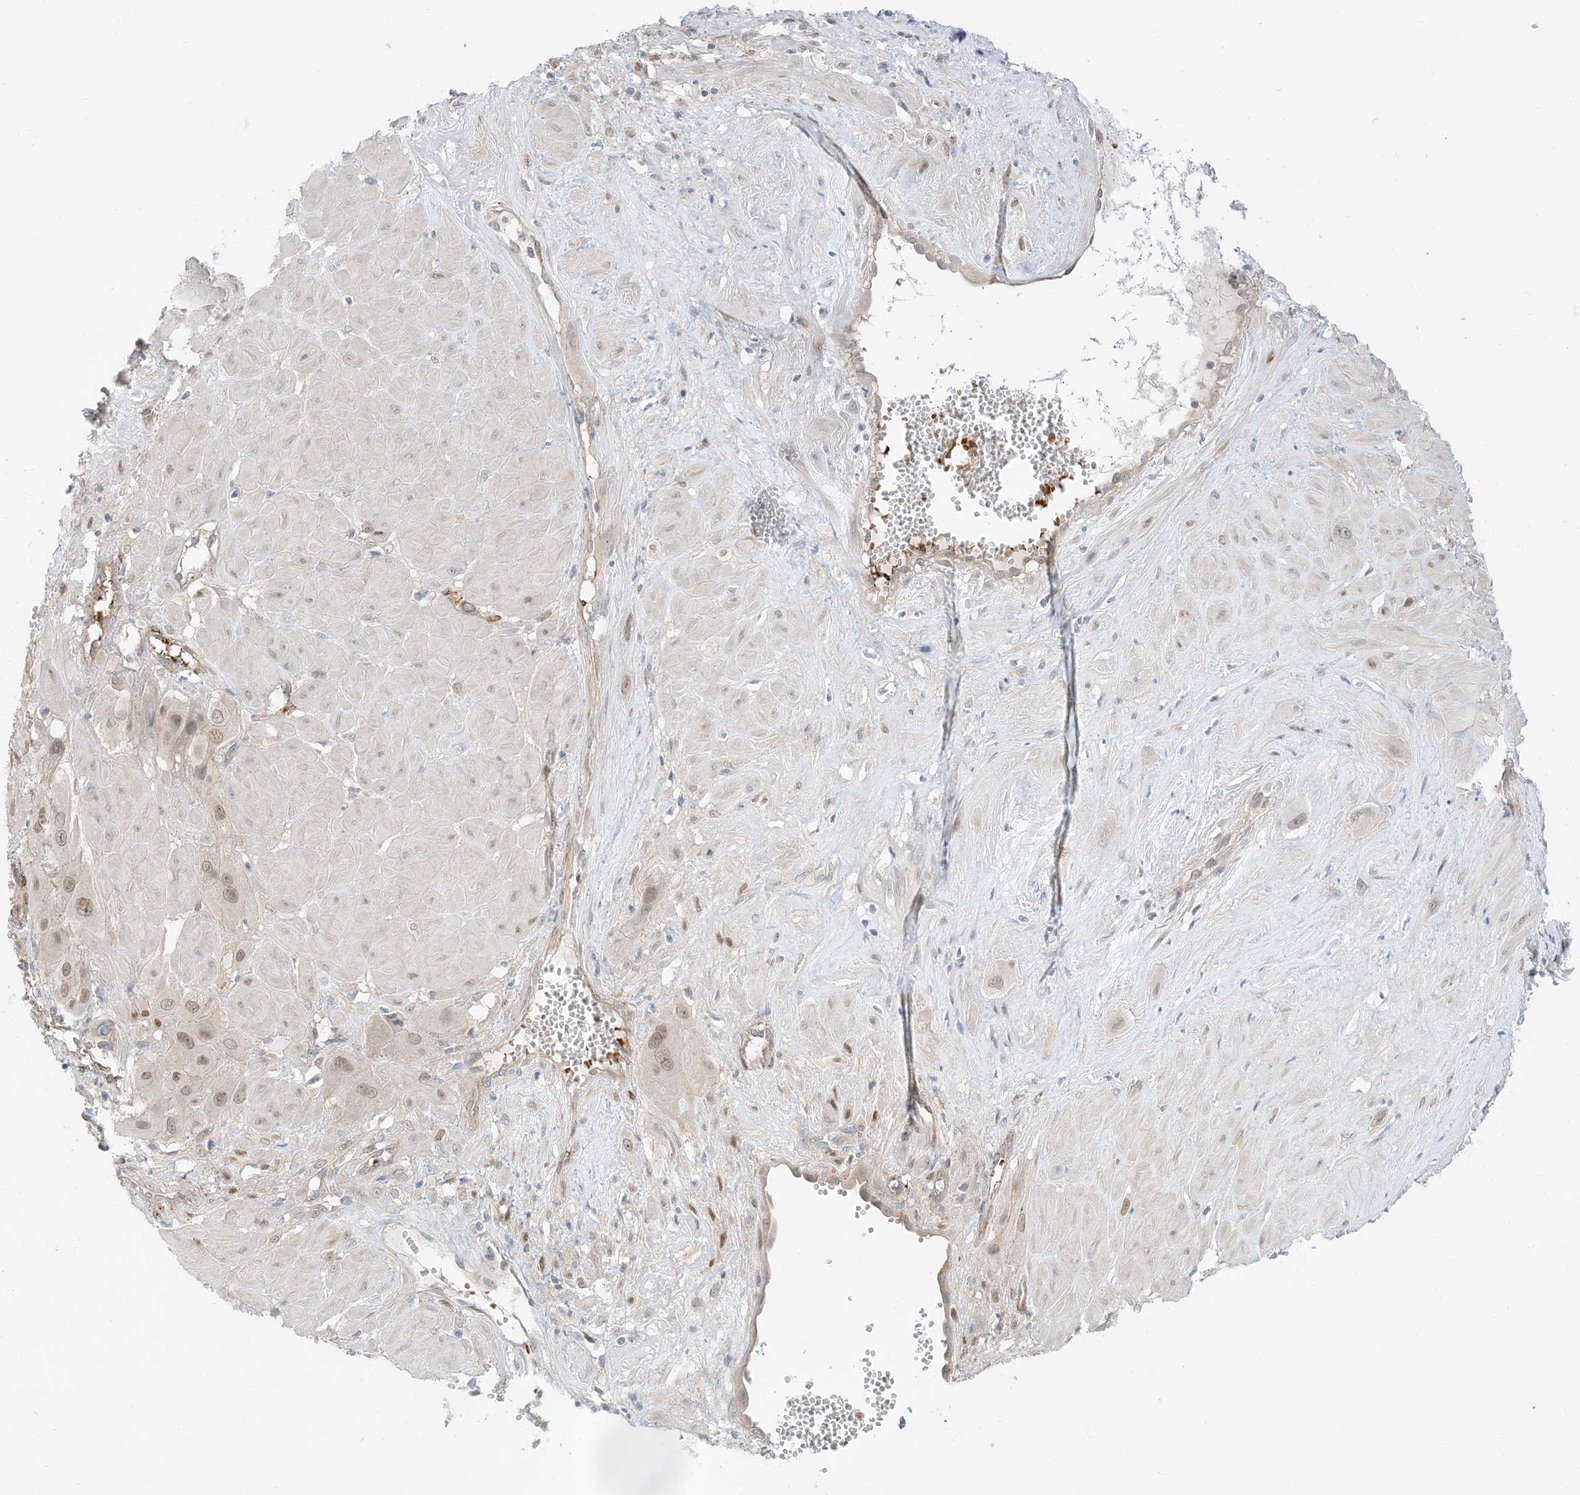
{"staining": {"intensity": "weak", "quantity": "25%-75%", "location": "nuclear"}, "tissue": "cervical cancer", "cell_type": "Tumor cells", "image_type": "cancer", "snomed": [{"axis": "morphology", "description": "Squamous cell carcinoma, NOS"}, {"axis": "topography", "description": "Cervix"}], "caption": "Immunohistochemistry (IHC) micrograph of squamous cell carcinoma (cervical) stained for a protein (brown), which exhibits low levels of weak nuclear positivity in about 25%-75% of tumor cells.", "gene": "RIN1", "patient": {"sex": "female", "age": 34}}